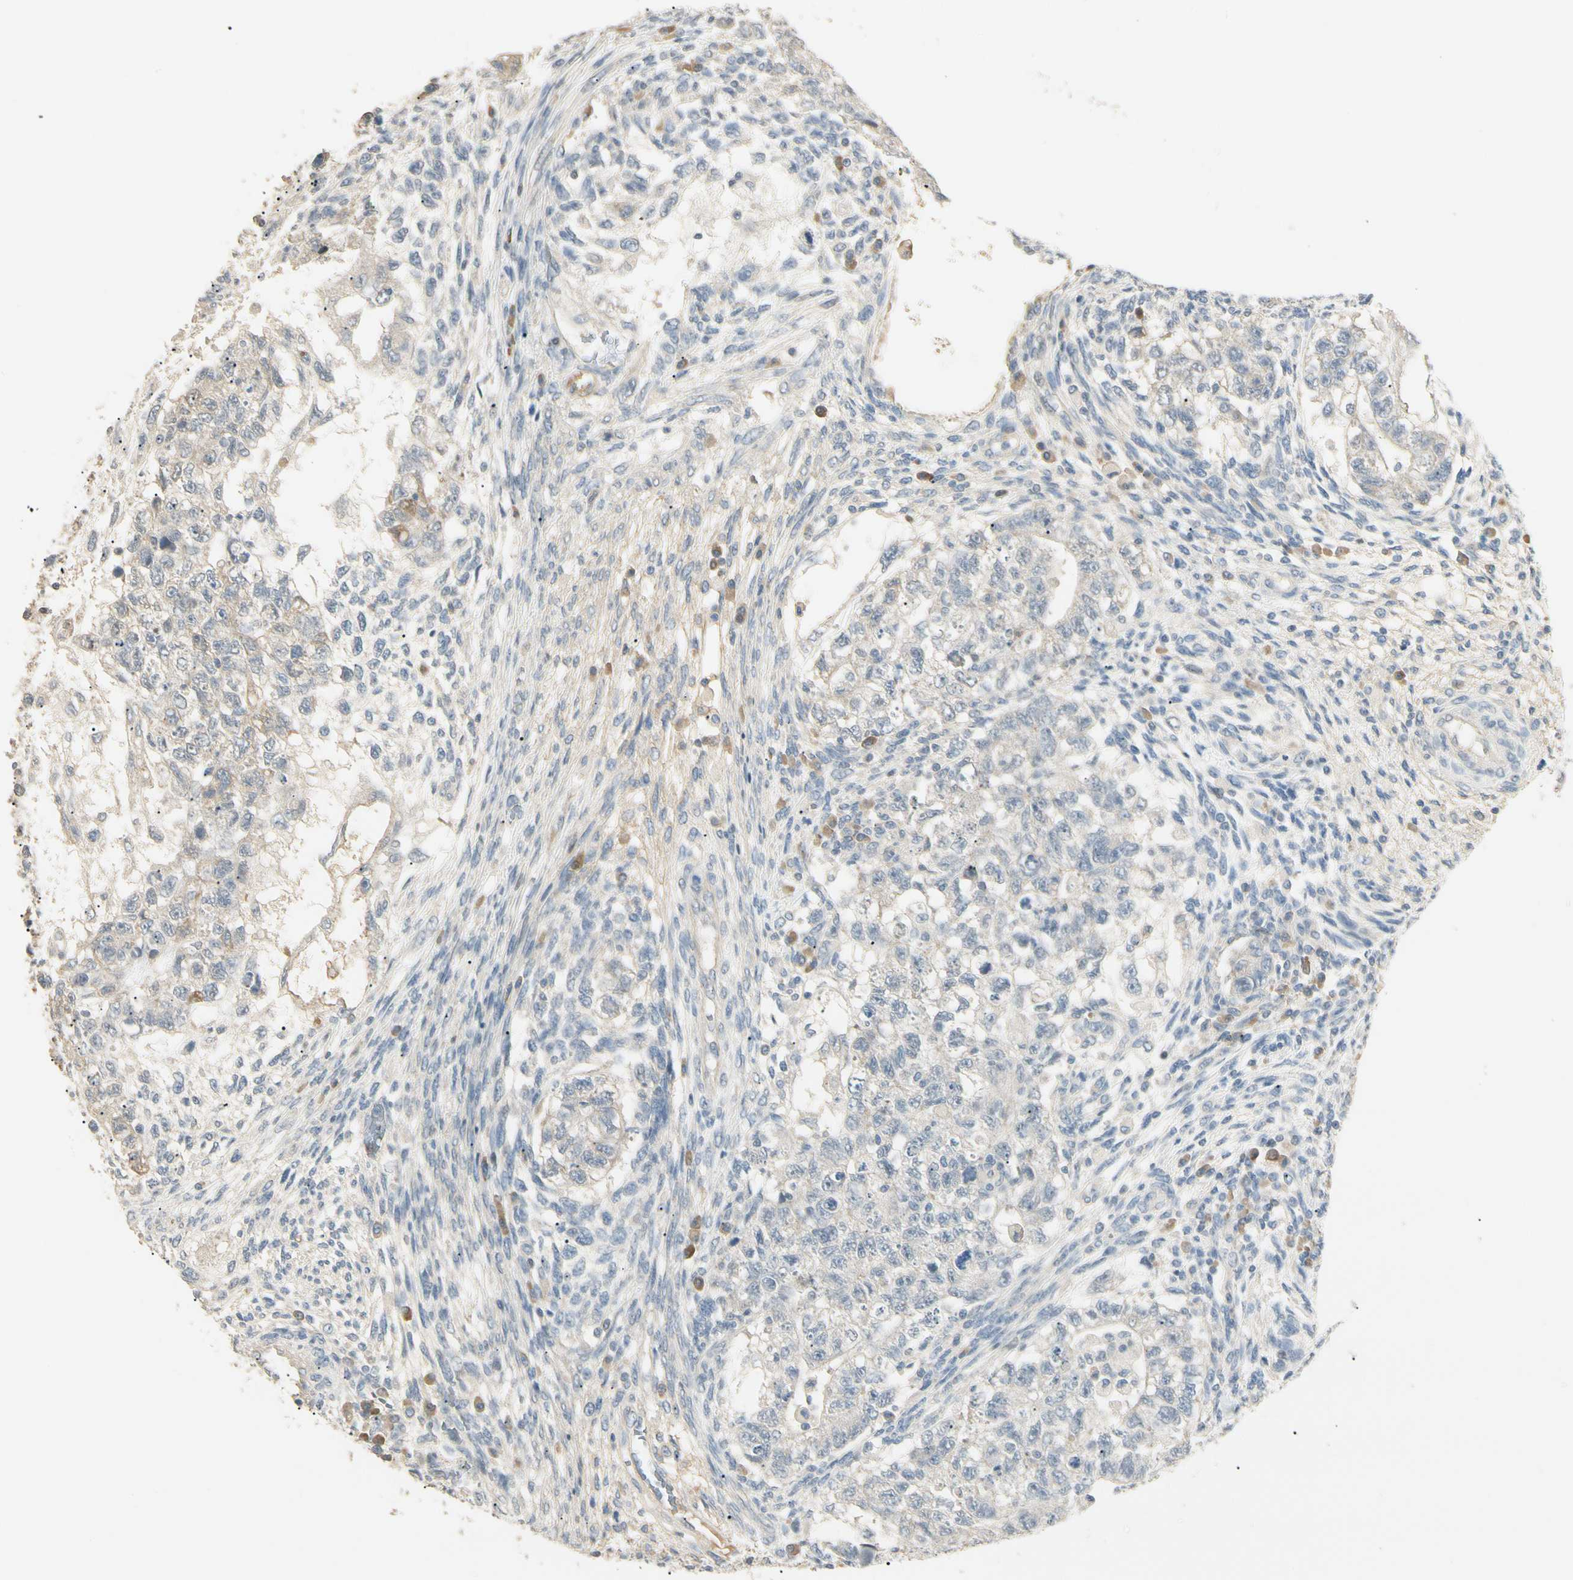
{"staining": {"intensity": "negative", "quantity": "none", "location": "none"}, "tissue": "testis cancer", "cell_type": "Tumor cells", "image_type": "cancer", "snomed": [{"axis": "morphology", "description": "Normal tissue, NOS"}, {"axis": "morphology", "description": "Carcinoma, Embryonal, NOS"}, {"axis": "topography", "description": "Testis"}], "caption": "IHC image of neoplastic tissue: testis embryonal carcinoma stained with DAB (3,3'-diaminobenzidine) displays no significant protein staining in tumor cells.", "gene": "GNE", "patient": {"sex": "male", "age": 36}}